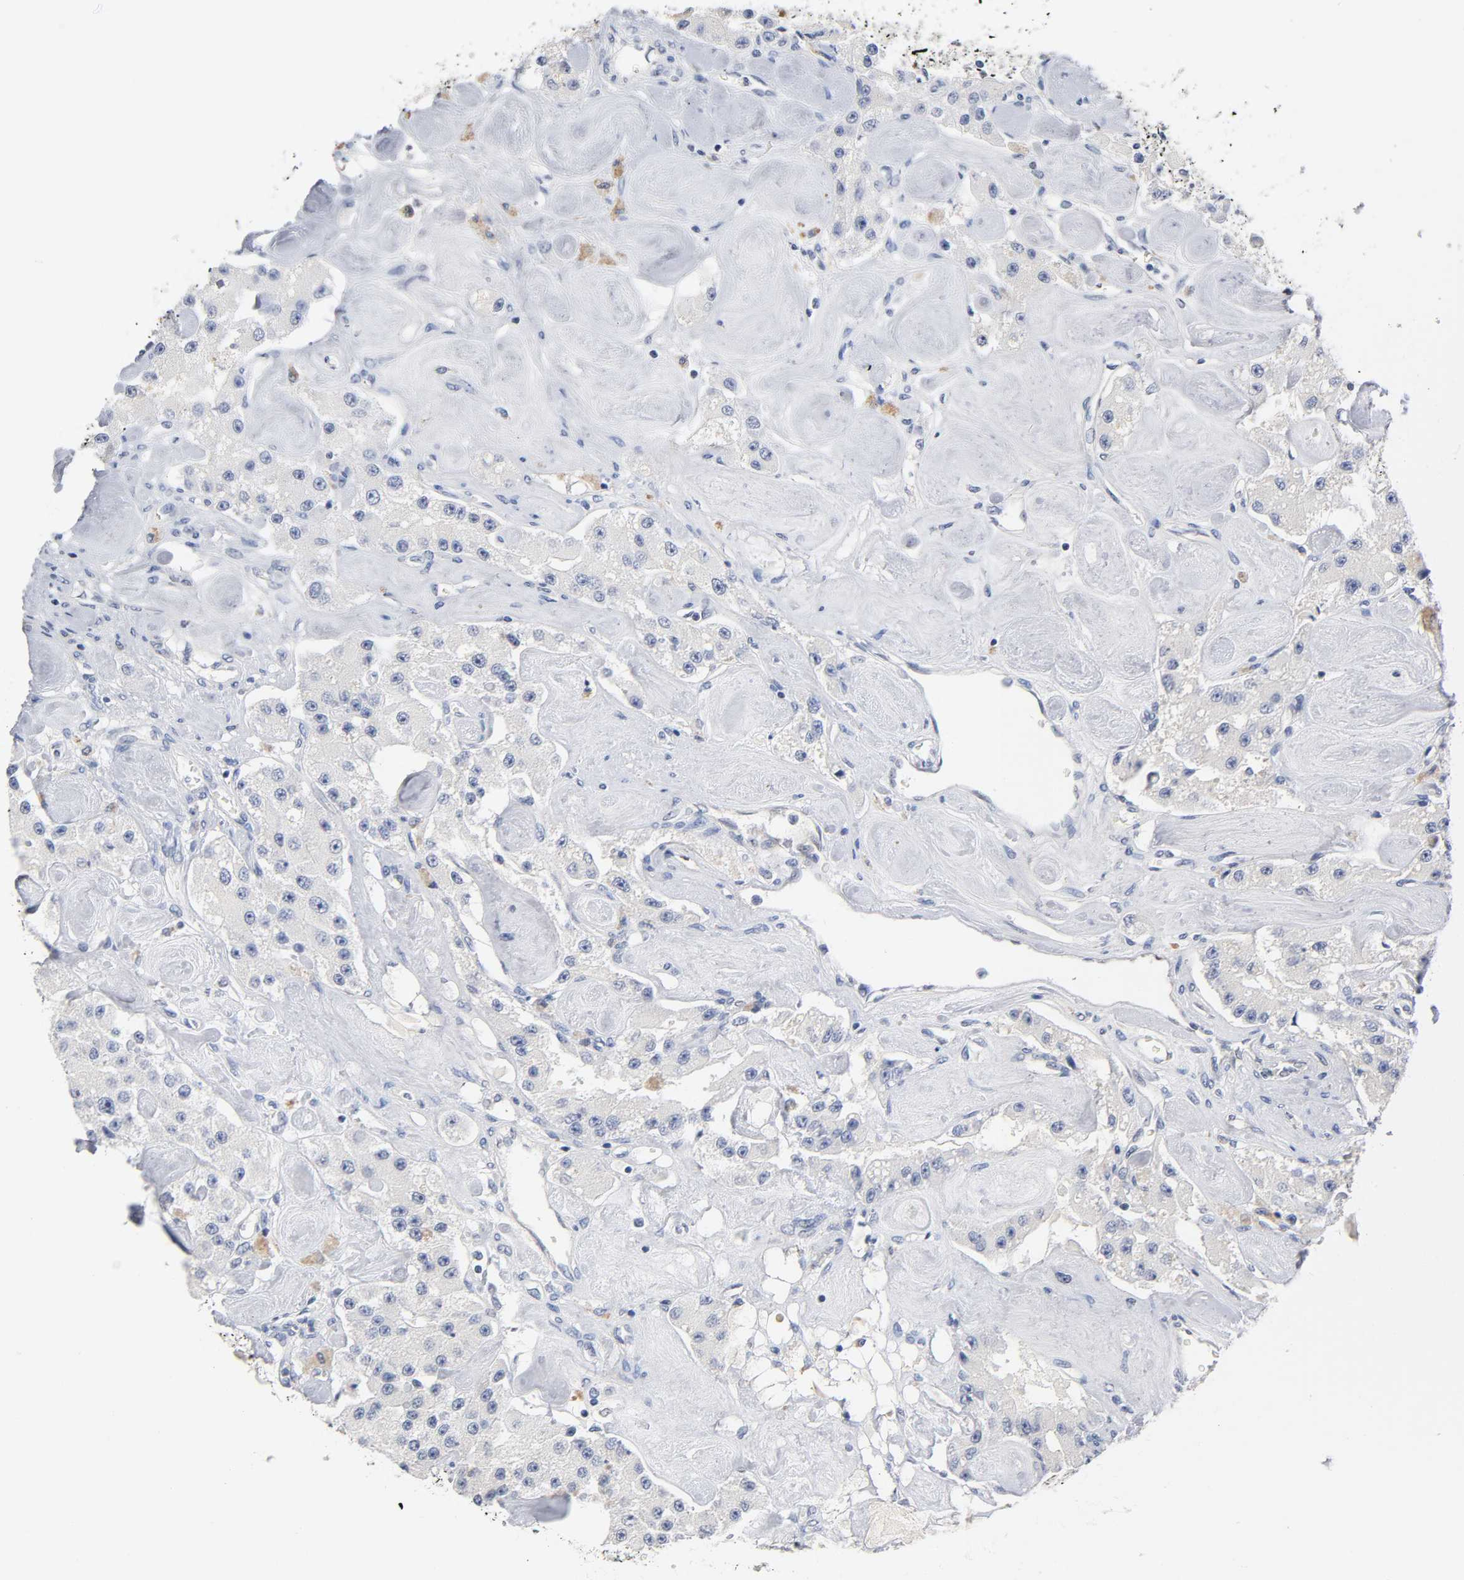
{"staining": {"intensity": "negative", "quantity": "none", "location": "none"}, "tissue": "carcinoid", "cell_type": "Tumor cells", "image_type": "cancer", "snomed": [{"axis": "morphology", "description": "Carcinoid, malignant, NOS"}, {"axis": "topography", "description": "Pancreas"}], "caption": "The image shows no significant staining in tumor cells of carcinoid (malignant). Brightfield microscopy of IHC stained with DAB (brown) and hematoxylin (blue), captured at high magnification.", "gene": "NFATC1", "patient": {"sex": "male", "age": 41}}